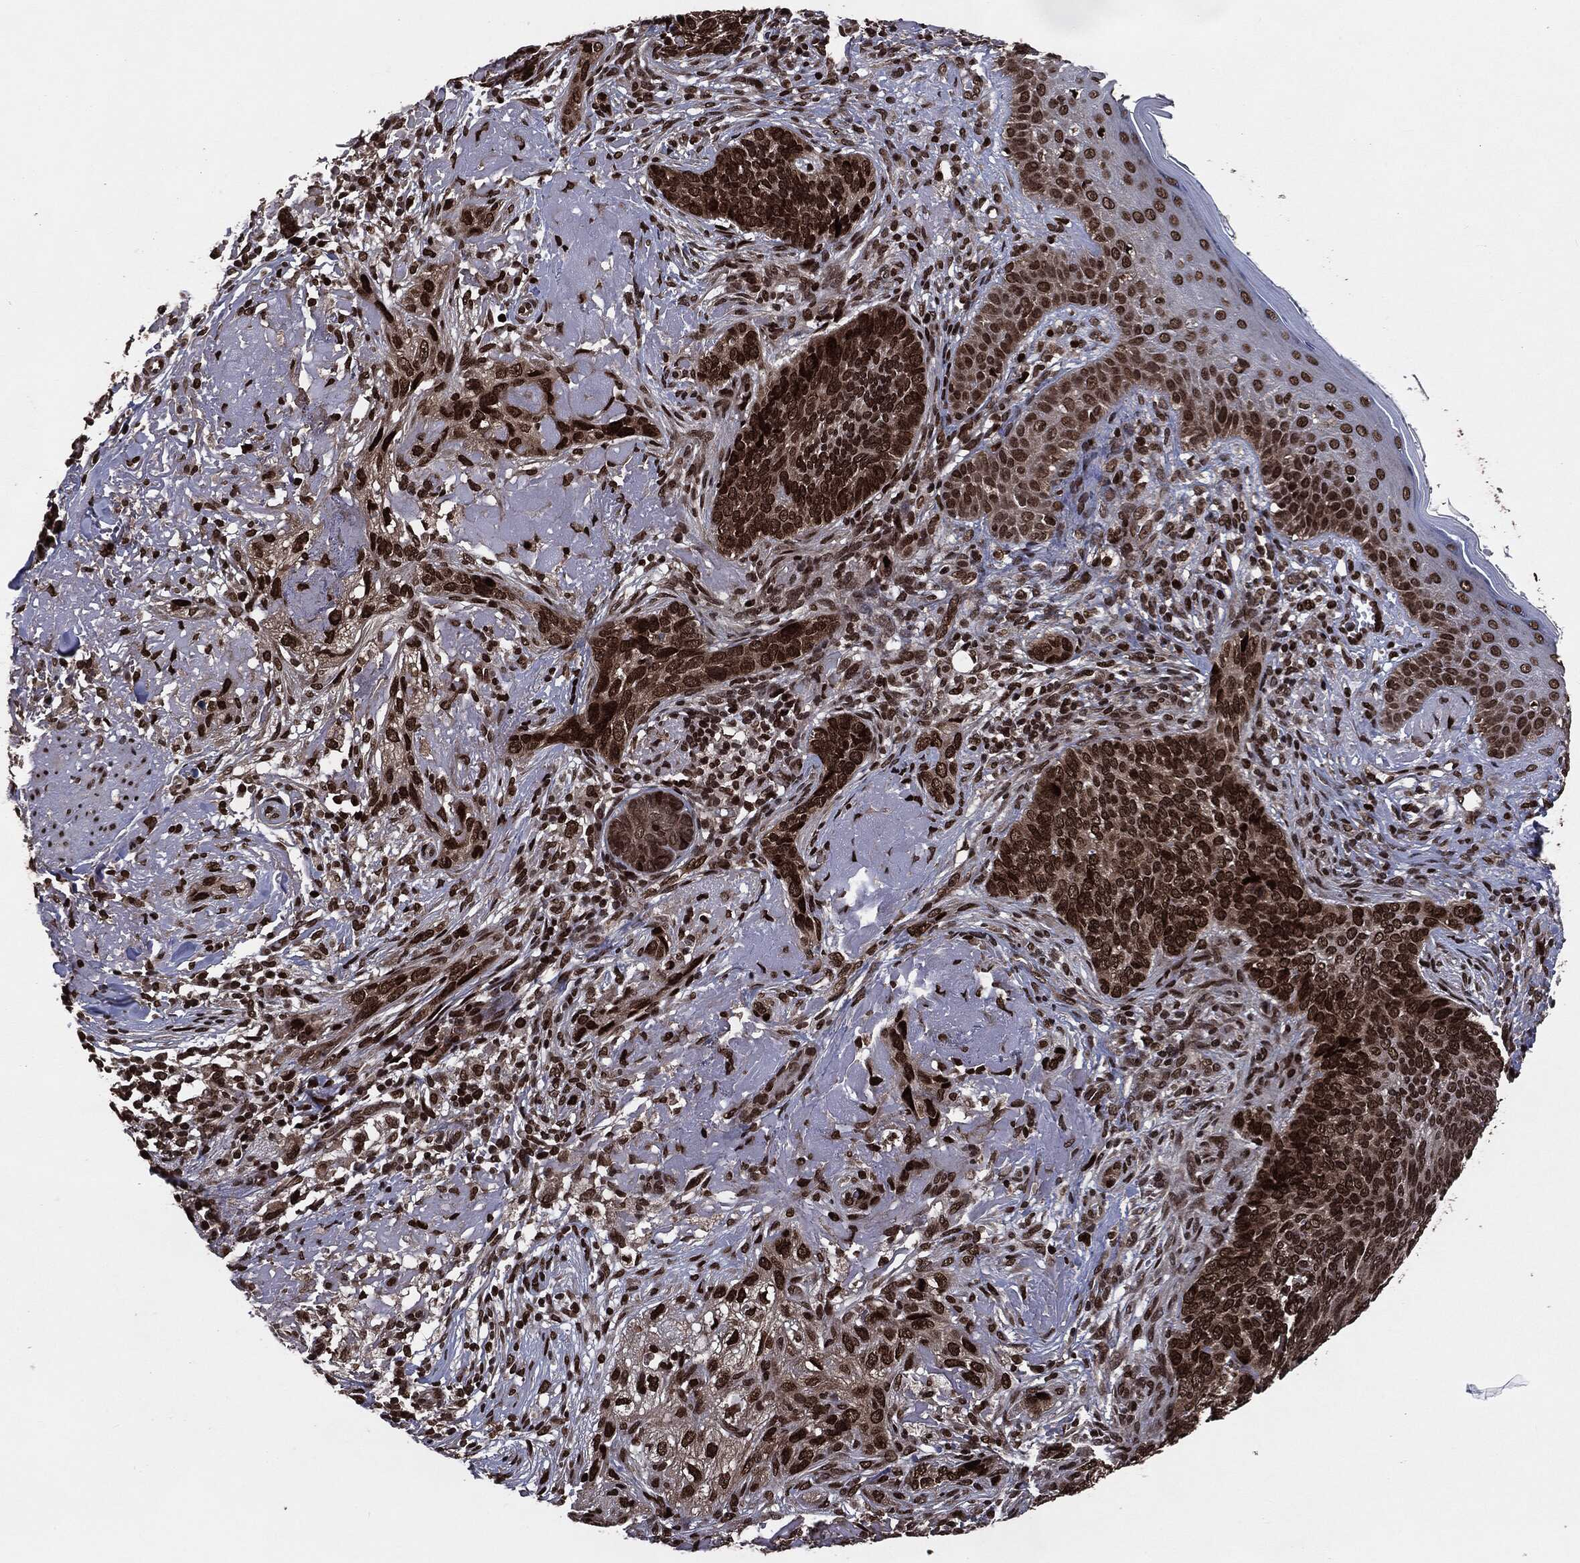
{"staining": {"intensity": "strong", "quantity": ">75%", "location": "nuclear"}, "tissue": "skin cancer", "cell_type": "Tumor cells", "image_type": "cancer", "snomed": [{"axis": "morphology", "description": "Basal cell carcinoma"}, {"axis": "topography", "description": "Skin"}], "caption": "About >75% of tumor cells in human skin cancer (basal cell carcinoma) reveal strong nuclear protein expression as visualized by brown immunohistochemical staining.", "gene": "DVL2", "patient": {"sex": "male", "age": 91}}